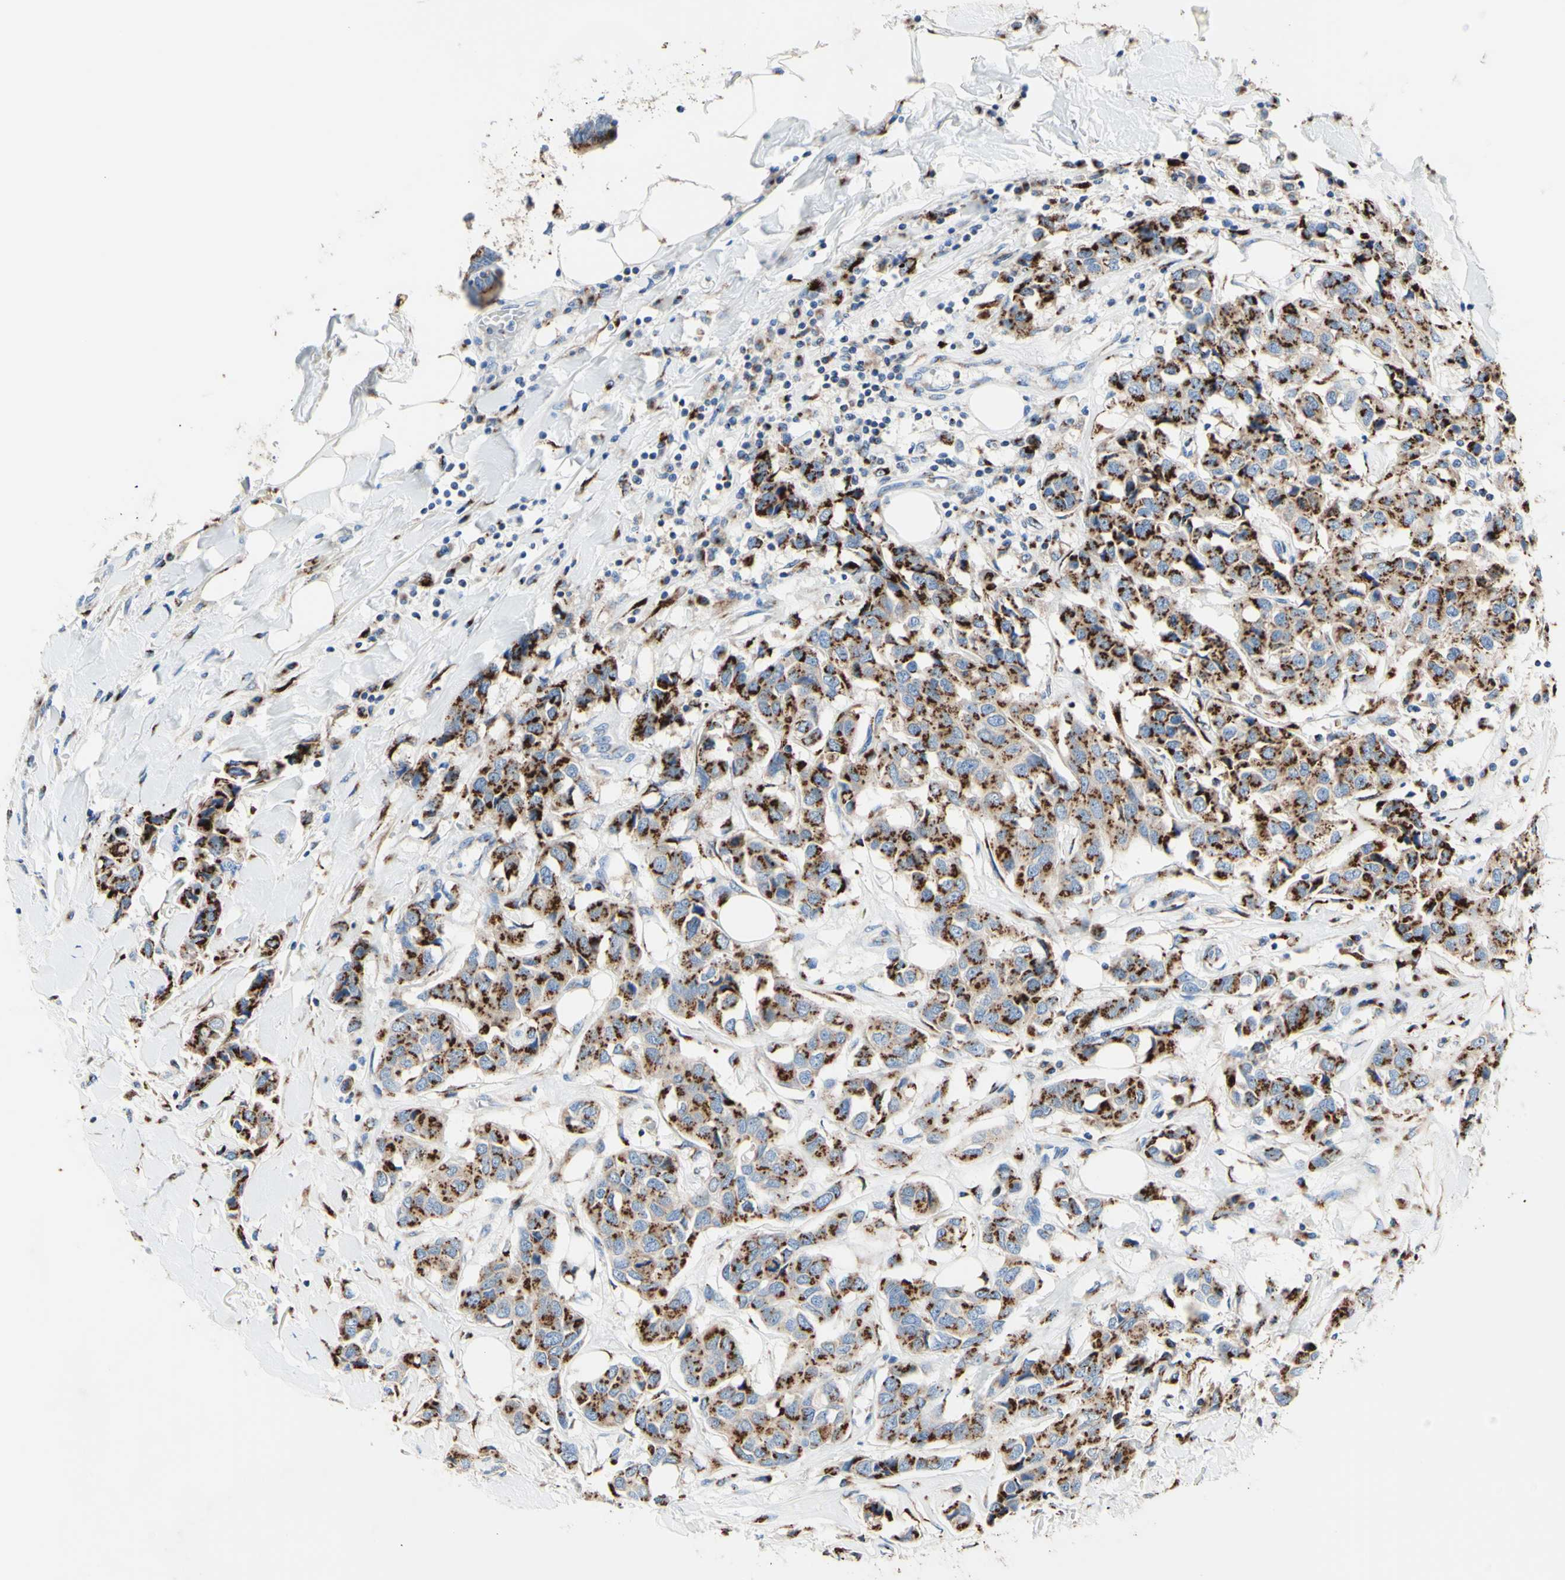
{"staining": {"intensity": "strong", "quantity": "25%-75%", "location": "cytoplasmic/membranous"}, "tissue": "breast cancer", "cell_type": "Tumor cells", "image_type": "cancer", "snomed": [{"axis": "morphology", "description": "Duct carcinoma"}, {"axis": "topography", "description": "Breast"}], "caption": "Immunohistochemistry photomicrograph of infiltrating ductal carcinoma (breast) stained for a protein (brown), which demonstrates high levels of strong cytoplasmic/membranous expression in about 25%-75% of tumor cells.", "gene": "GALNT2", "patient": {"sex": "female", "age": 80}}